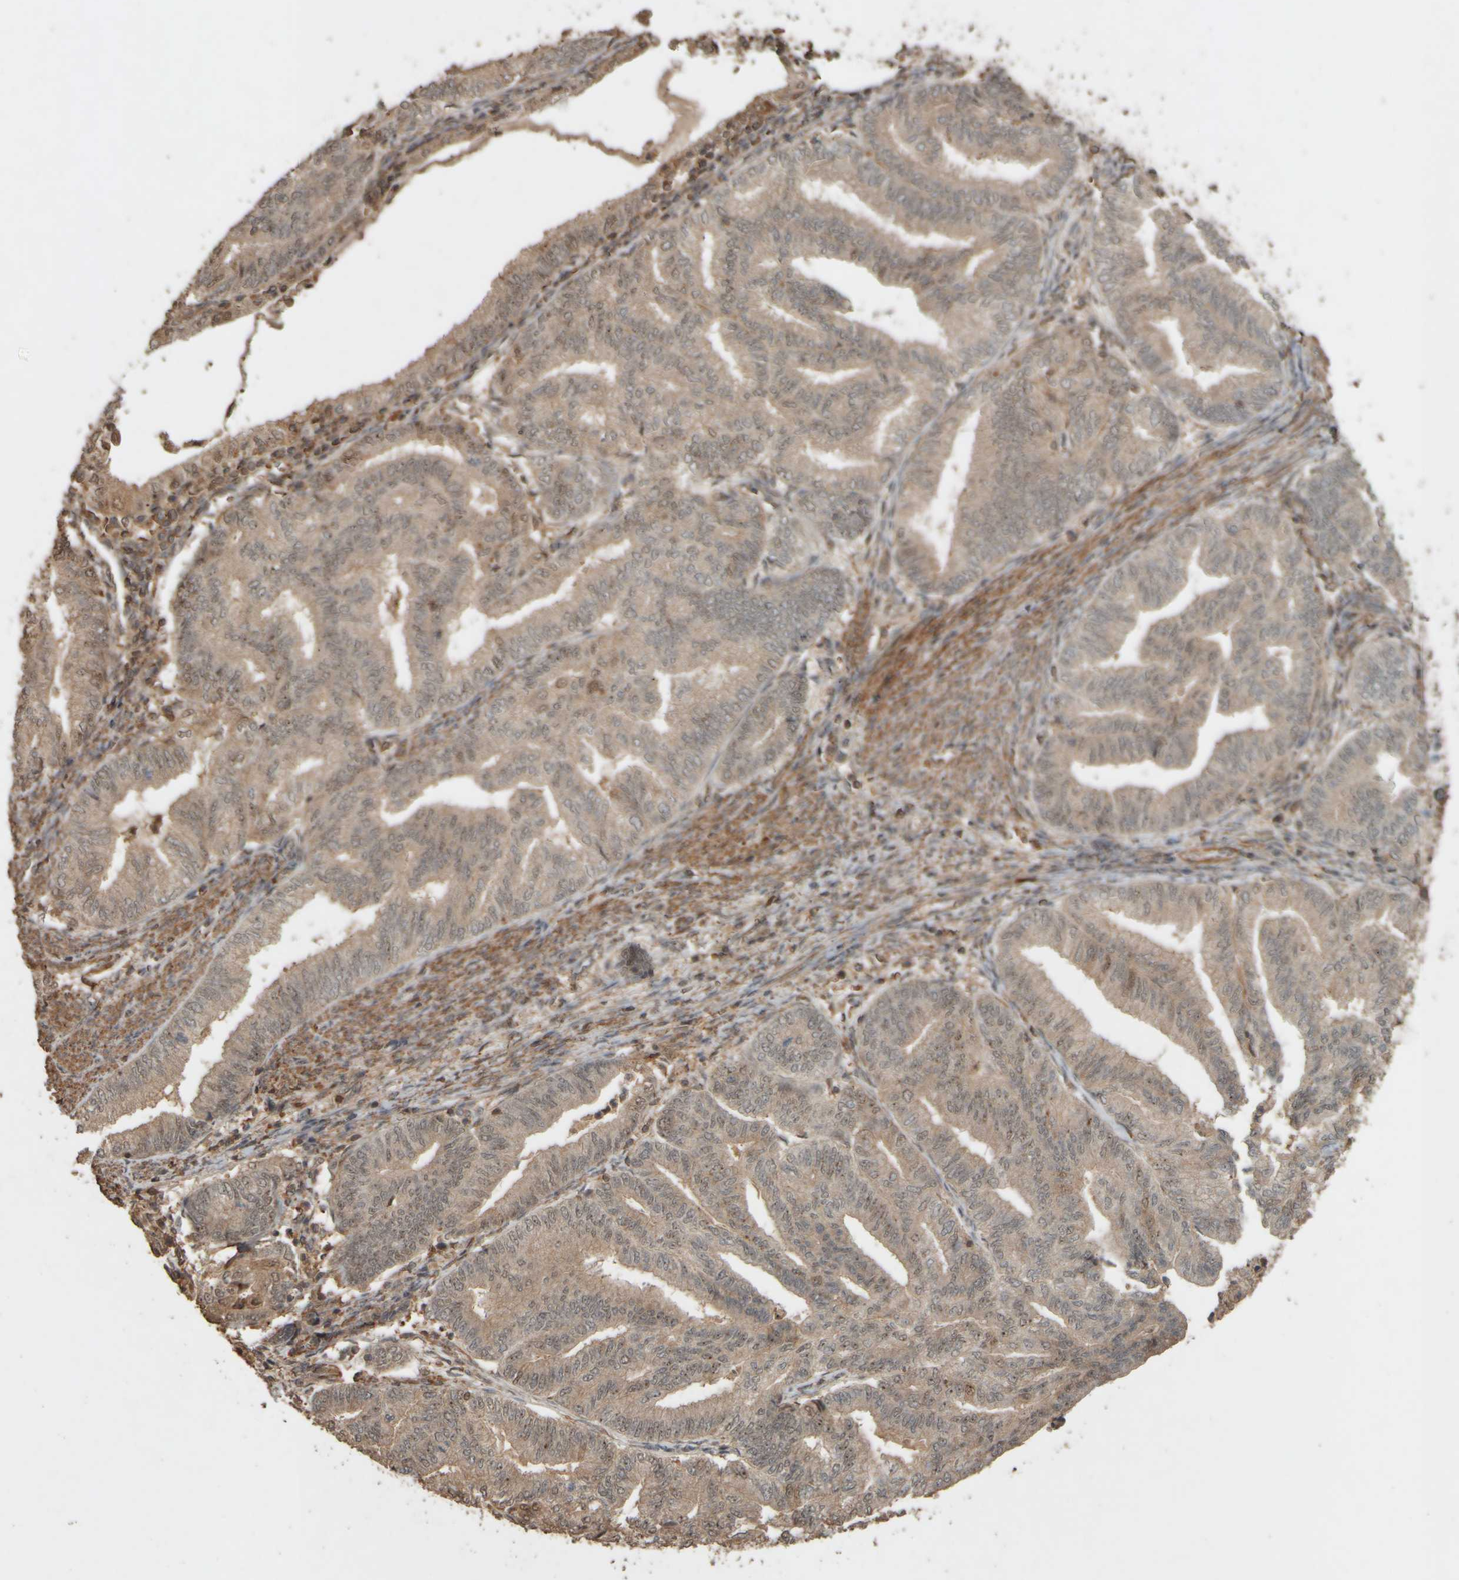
{"staining": {"intensity": "weak", "quantity": "25%-75%", "location": "cytoplasmic/membranous,nuclear"}, "tissue": "endometrial cancer", "cell_type": "Tumor cells", "image_type": "cancer", "snomed": [{"axis": "morphology", "description": "Adenocarcinoma, NOS"}, {"axis": "topography", "description": "Endometrium"}], "caption": "This histopathology image displays endometrial cancer stained with immunohistochemistry to label a protein in brown. The cytoplasmic/membranous and nuclear of tumor cells show weak positivity for the protein. Nuclei are counter-stained blue.", "gene": "SPHK1", "patient": {"sex": "female", "age": 79}}